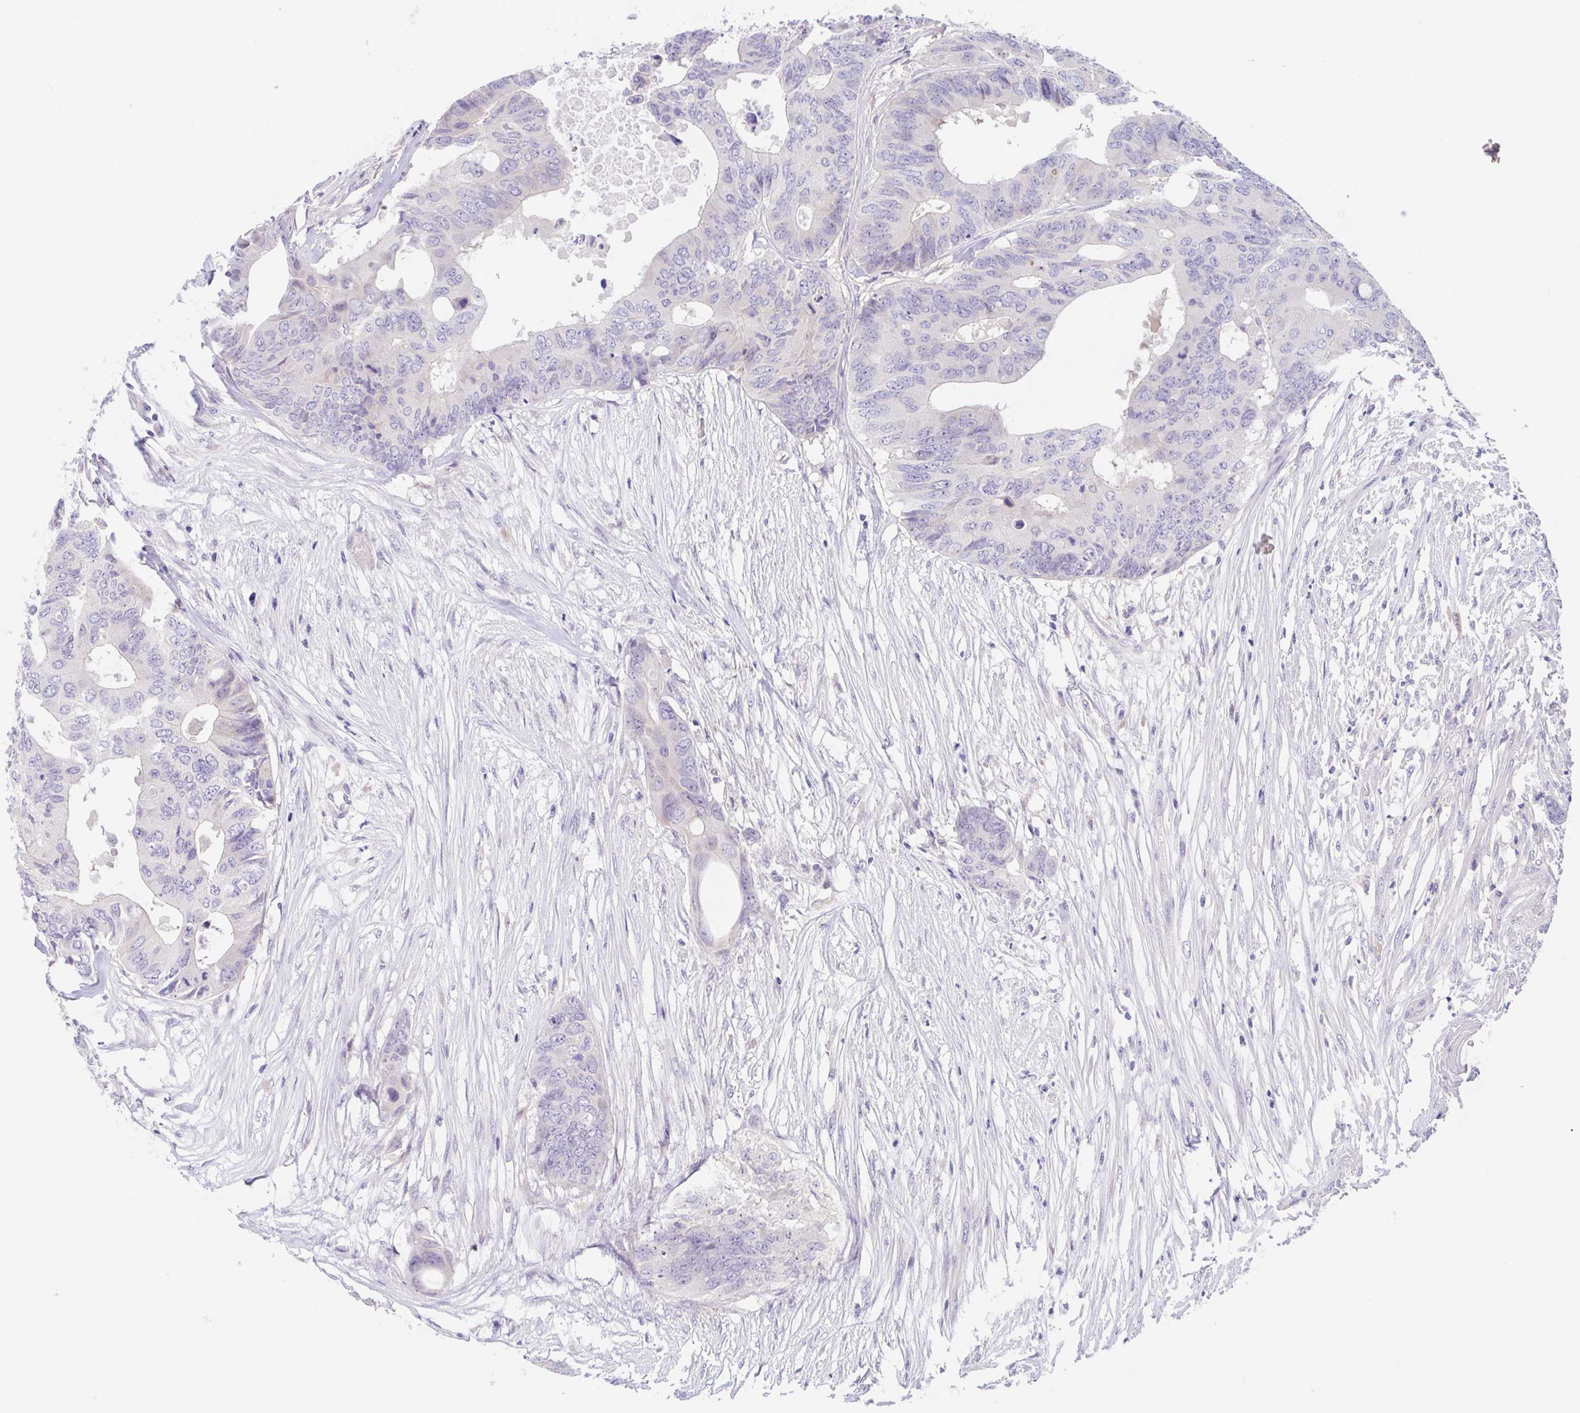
{"staining": {"intensity": "negative", "quantity": "none", "location": "none"}, "tissue": "colorectal cancer", "cell_type": "Tumor cells", "image_type": "cancer", "snomed": [{"axis": "morphology", "description": "Adenocarcinoma, NOS"}, {"axis": "topography", "description": "Colon"}], "caption": "Colorectal adenocarcinoma stained for a protein using immunohistochemistry reveals no expression tumor cells.", "gene": "TMEM86A", "patient": {"sex": "male", "age": 71}}